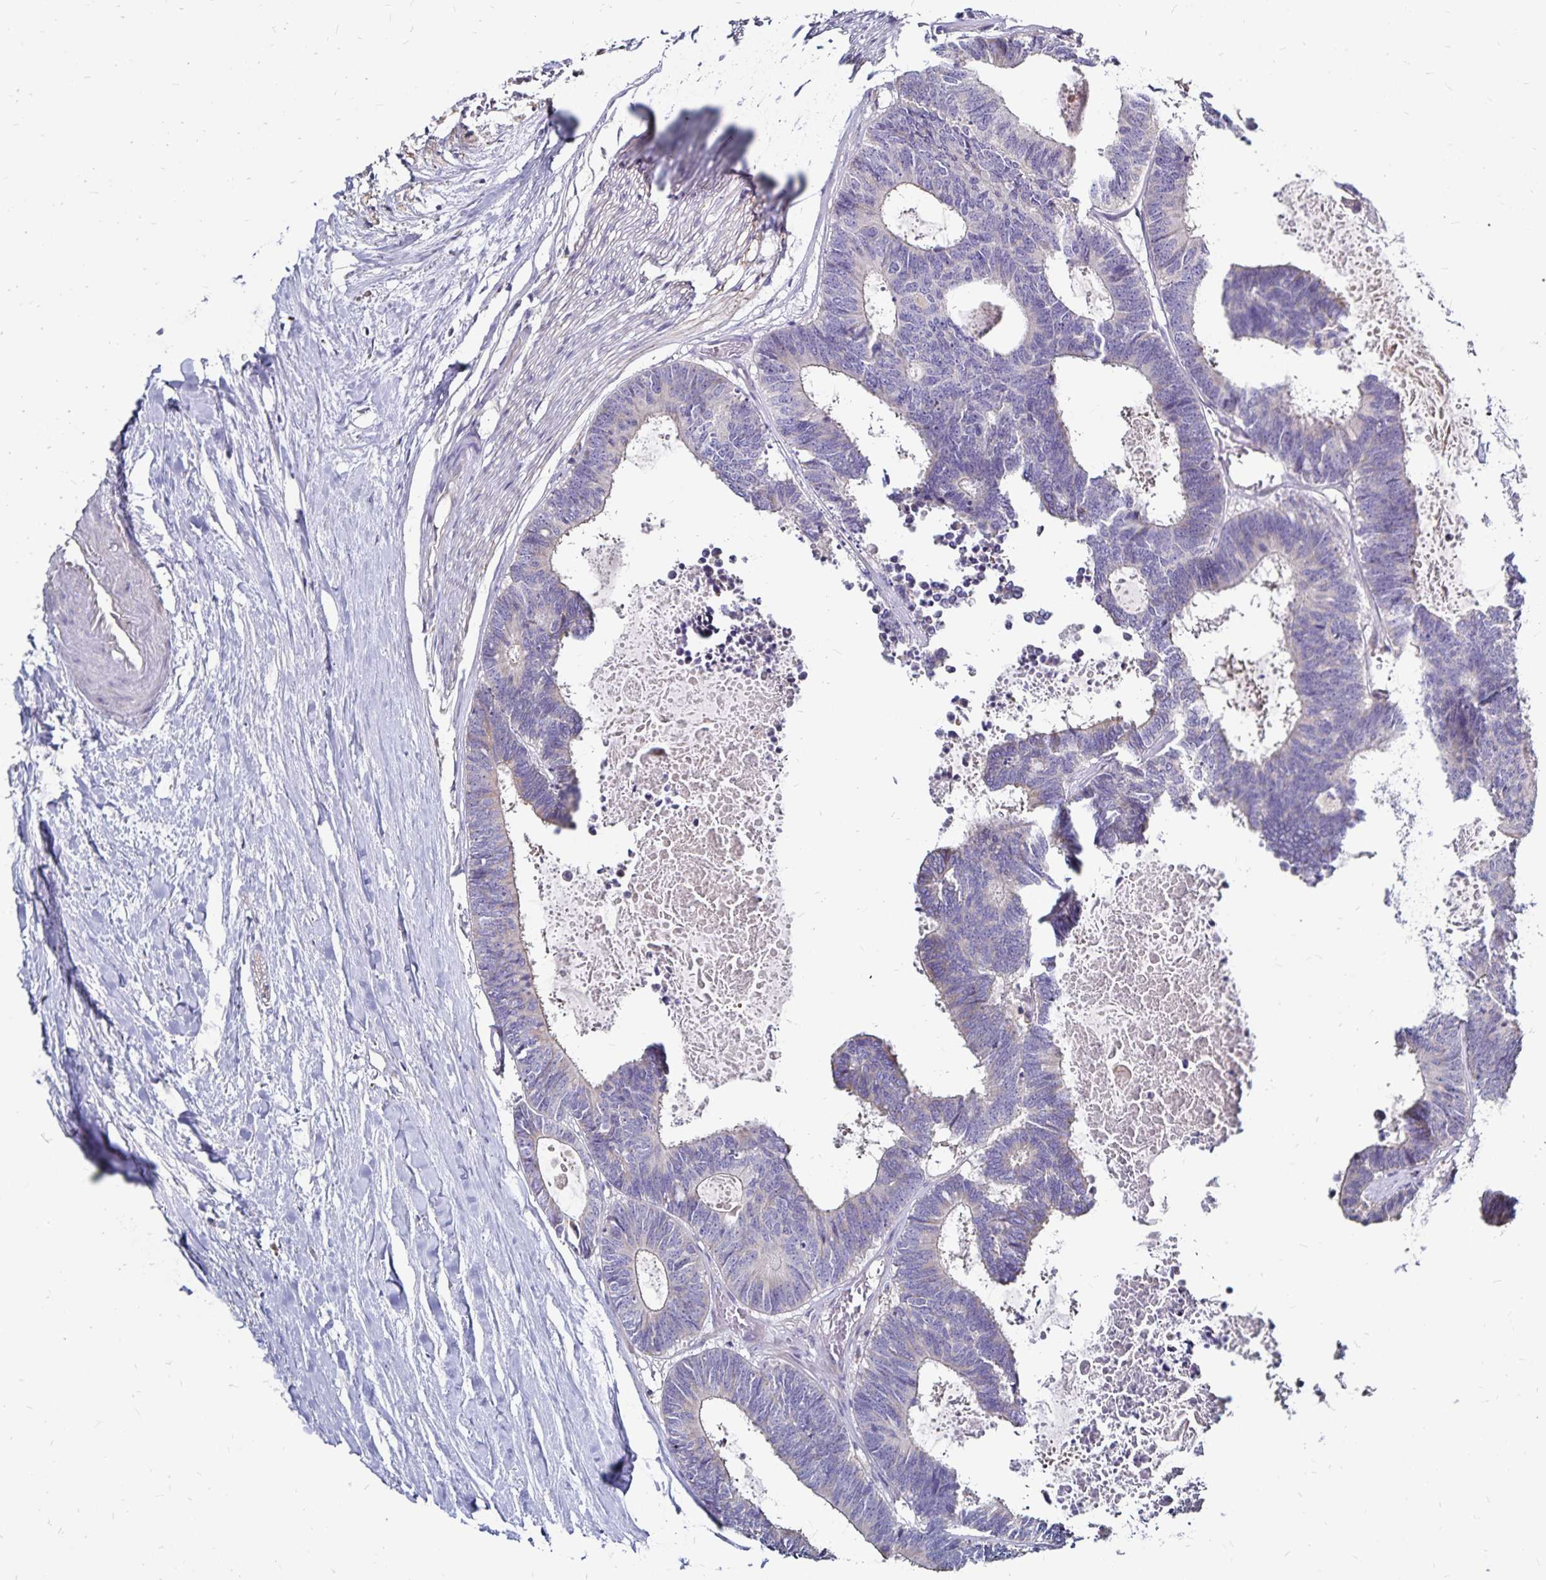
{"staining": {"intensity": "negative", "quantity": "none", "location": "none"}, "tissue": "colorectal cancer", "cell_type": "Tumor cells", "image_type": "cancer", "snomed": [{"axis": "morphology", "description": "Adenocarcinoma, NOS"}, {"axis": "topography", "description": "Colon"}, {"axis": "topography", "description": "Rectum"}], "caption": "Tumor cells are negative for brown protein staining in colorectal cancer. (DAB IHC visualized using brightfield microscopy, high magnification).", "gene": "NAGPA", "patient": {"sex": "male", "age": 57}}